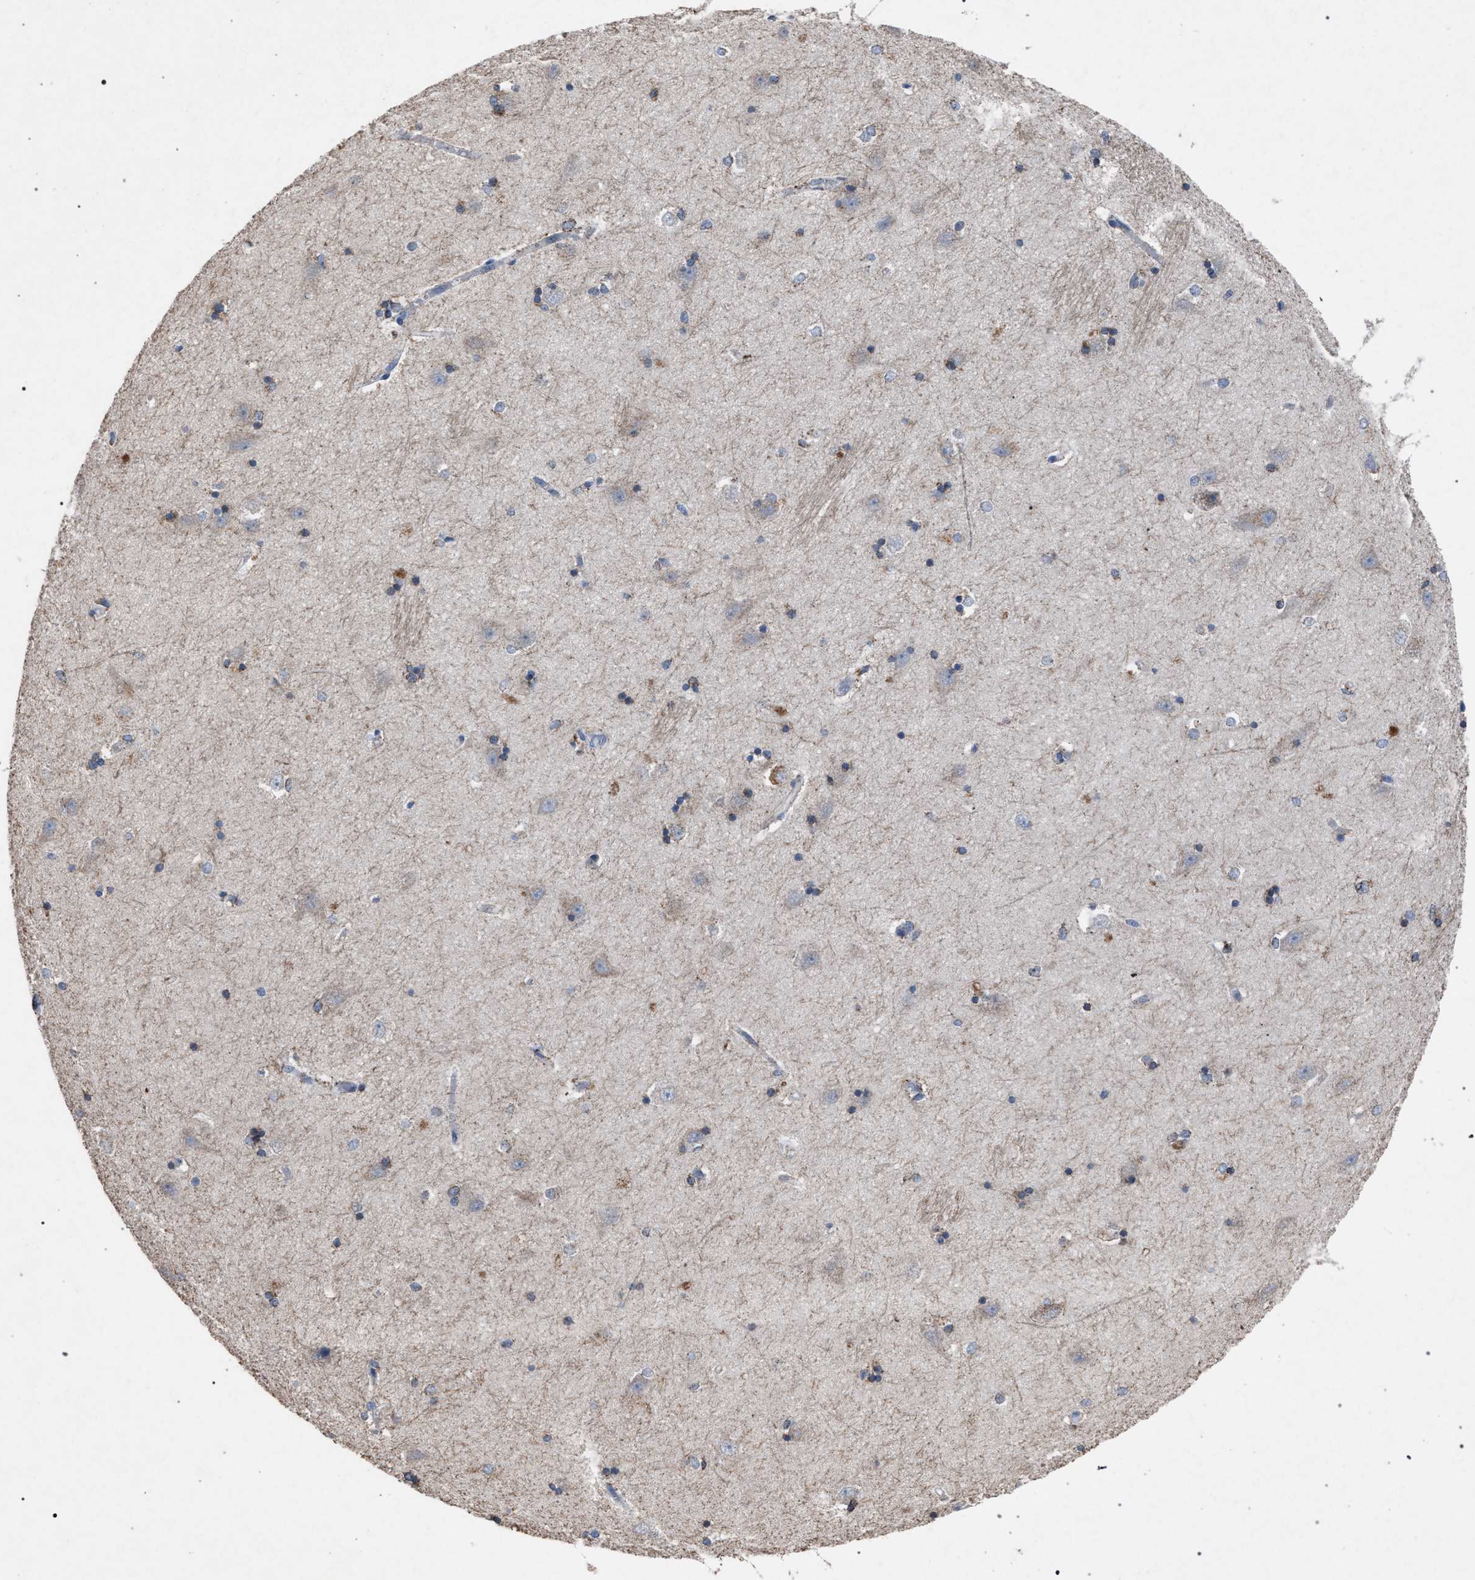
{"staining": {"intensity": "moderate", "quantity": "<25%", "location": "cytoplasmic/membranous"}, "tissue": "hippocampus", "cell_type": "Glial cells", "image_type": "normal", "snomed": [{"axis": "morphology", "description": "Normal tissue, NOS"}, {"axis": "topography", "description": "Hippocampus"}], "caption": "The micrograph exhibits a brown stain indicating the presence of a protein in the cytoplasmic/membranous of glial cells in hippocampus. (DAB (3,3'-diaminobenzidine) = brown stain, brightfield microscopy at high magnification).", "gene": "HSD17B4", "patient": {"sex": "male", "age": 45}}